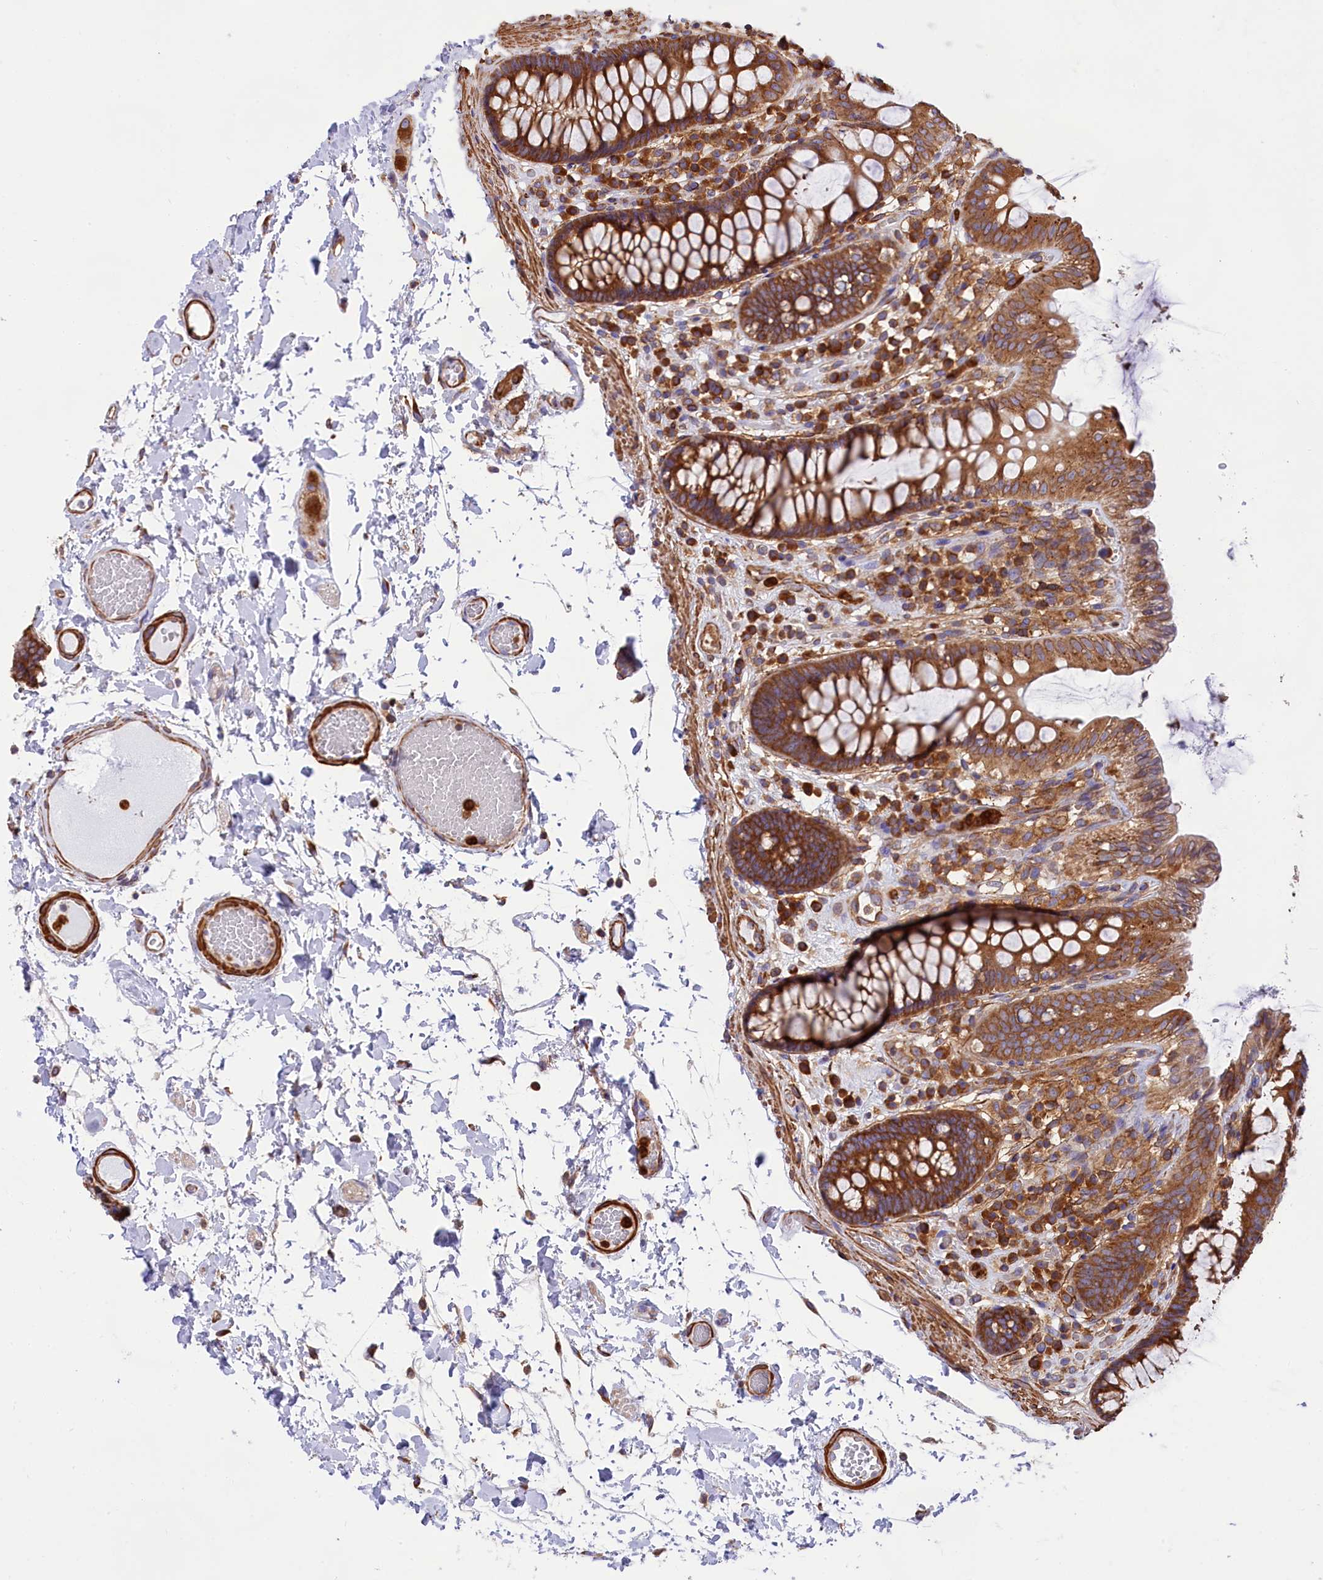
{"staining": {"intensity": "weak", "quantity": ">75%", "location": "cytoplasmic/membranous"}, "tissue": "colon", "cell_type": "Endothelial cells", "image_type": "normal", "snomed": [{"axis": "morphology", "description": "Normal tissue, NOS"}, {"axis": "topography", "description": "Colon"}], "caption": "This image shows IHC staining of benign human colon, with low weak cytoplasmic/membranous staining in approximately >75% of endothelial cells.", "gene": "GYS1", "patient": {"sex": "male", "age": 84}}